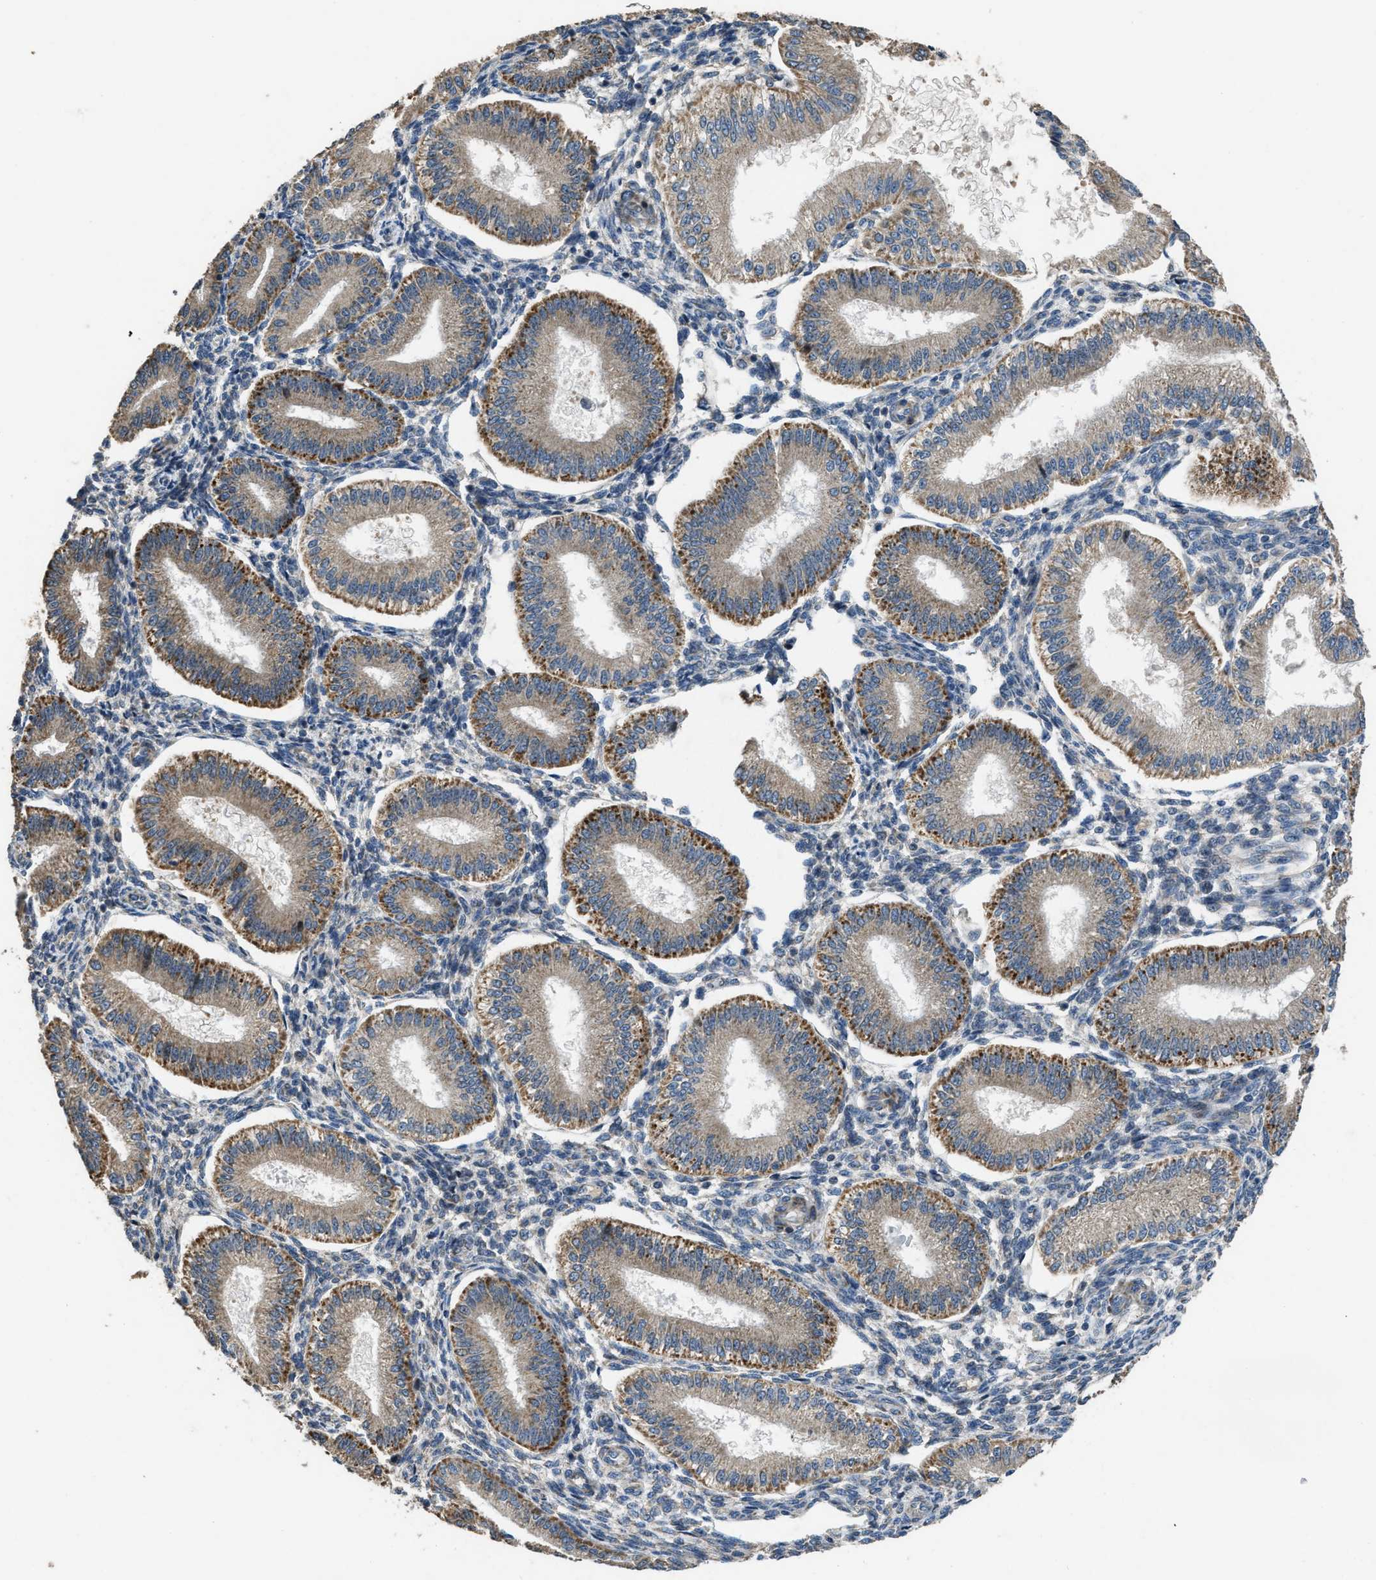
{"staining": {"intensity": "negative", "quantity": "none", "location": "none"}, "tissue": "endometrium", "cell_type": "Cells in endometrial stroma", "image_type": "normal", "snomed": [{"axis": "morphology", "description": "Normal tissue, NOS"}, {"axis": "topography", "description": "Endometrium"}], "caption": "Micrograph shows no protein expression in cells in endometrial stroma of unremarkable endometrium.", "gene": "TMEM150A", "patient": {"sex": "female", "age": 39}}